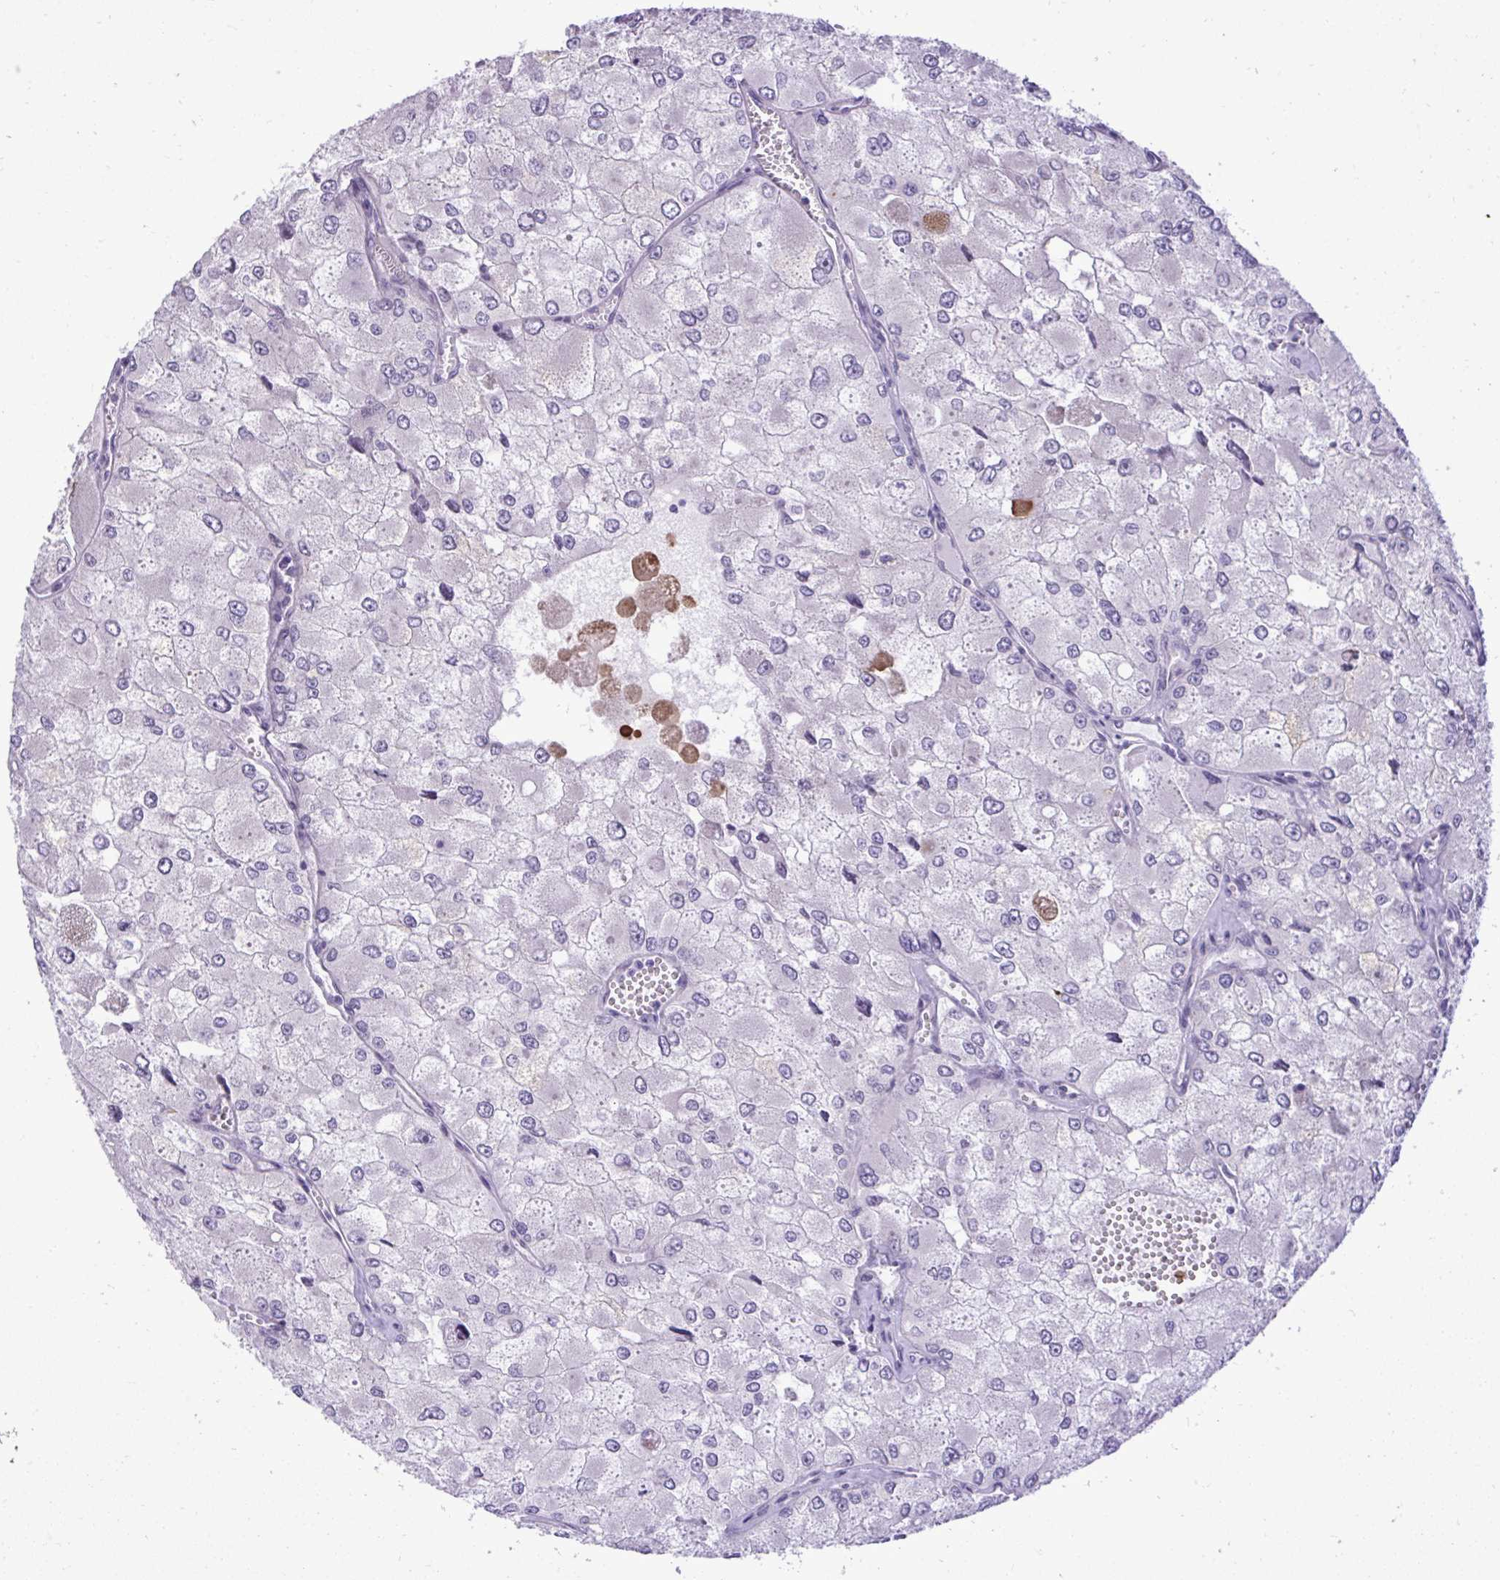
{"staining": {"intensity": "negative", "quantity": "none", "location": "none"}, "tissue": "renal cancer", "cell_type": "Tumor cells", "image_type": "cancer", "snomed": [{"axis": "morphology", "description": "Adenocarcinoma, NOS"}, {"axis": "topography", "description": "Kidney"}], "caption": "Adenocarcinoma (renal) stained for a protein using immunohistochemistry (IHC) demonstrates no positivity tumor cells.", "gene": "SPAG1", "patient": {"sex": "female", "age": 70}}